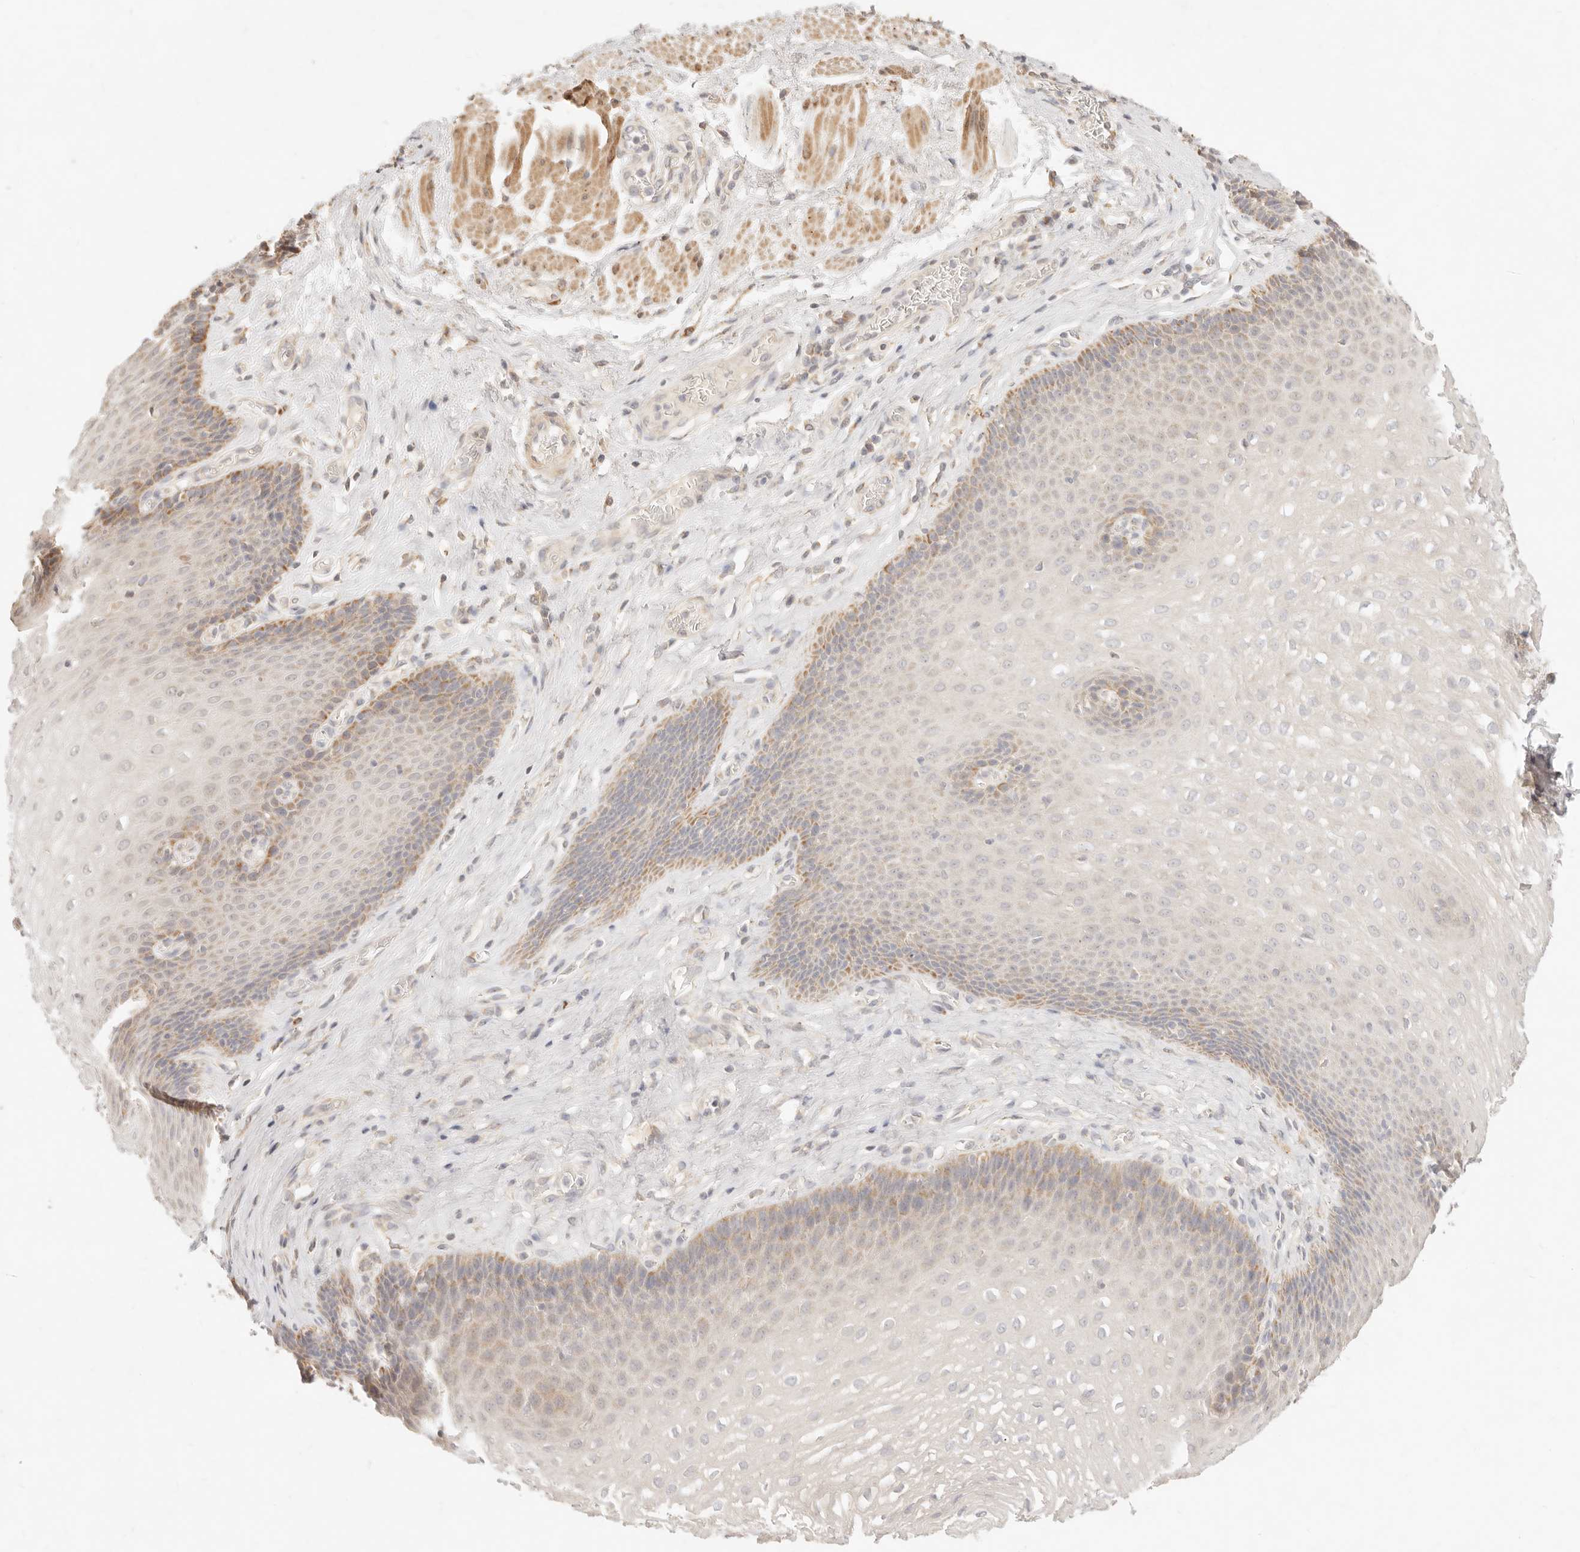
{"staining": {"intensity": "moderate", "quantity": "<25%", "location": "cytoplasmic/membranous"}, "tissue": "esophagus", "cell_type": "Squamous epithelial cells", "image_type": "normal", "snomed": [{"axis": "morphology", "description": "Normal tissue, NOS"}, {"axis": "topography", "description": "Esophagus"}], "caption": "Squamous epithelial cells exhibit low levels of moderate cytoplasmic/membranous positivity in approximately <25% of cells in normal human esophagus. The staining is performed using DAB (3,3'-diaminobenzidine) brown chromogen to label protein expression. The nuclei are counter-stained blue using hematoxylin.", "gene": "RUBCNL", "patient": {"sex": "female", "age": 66}}